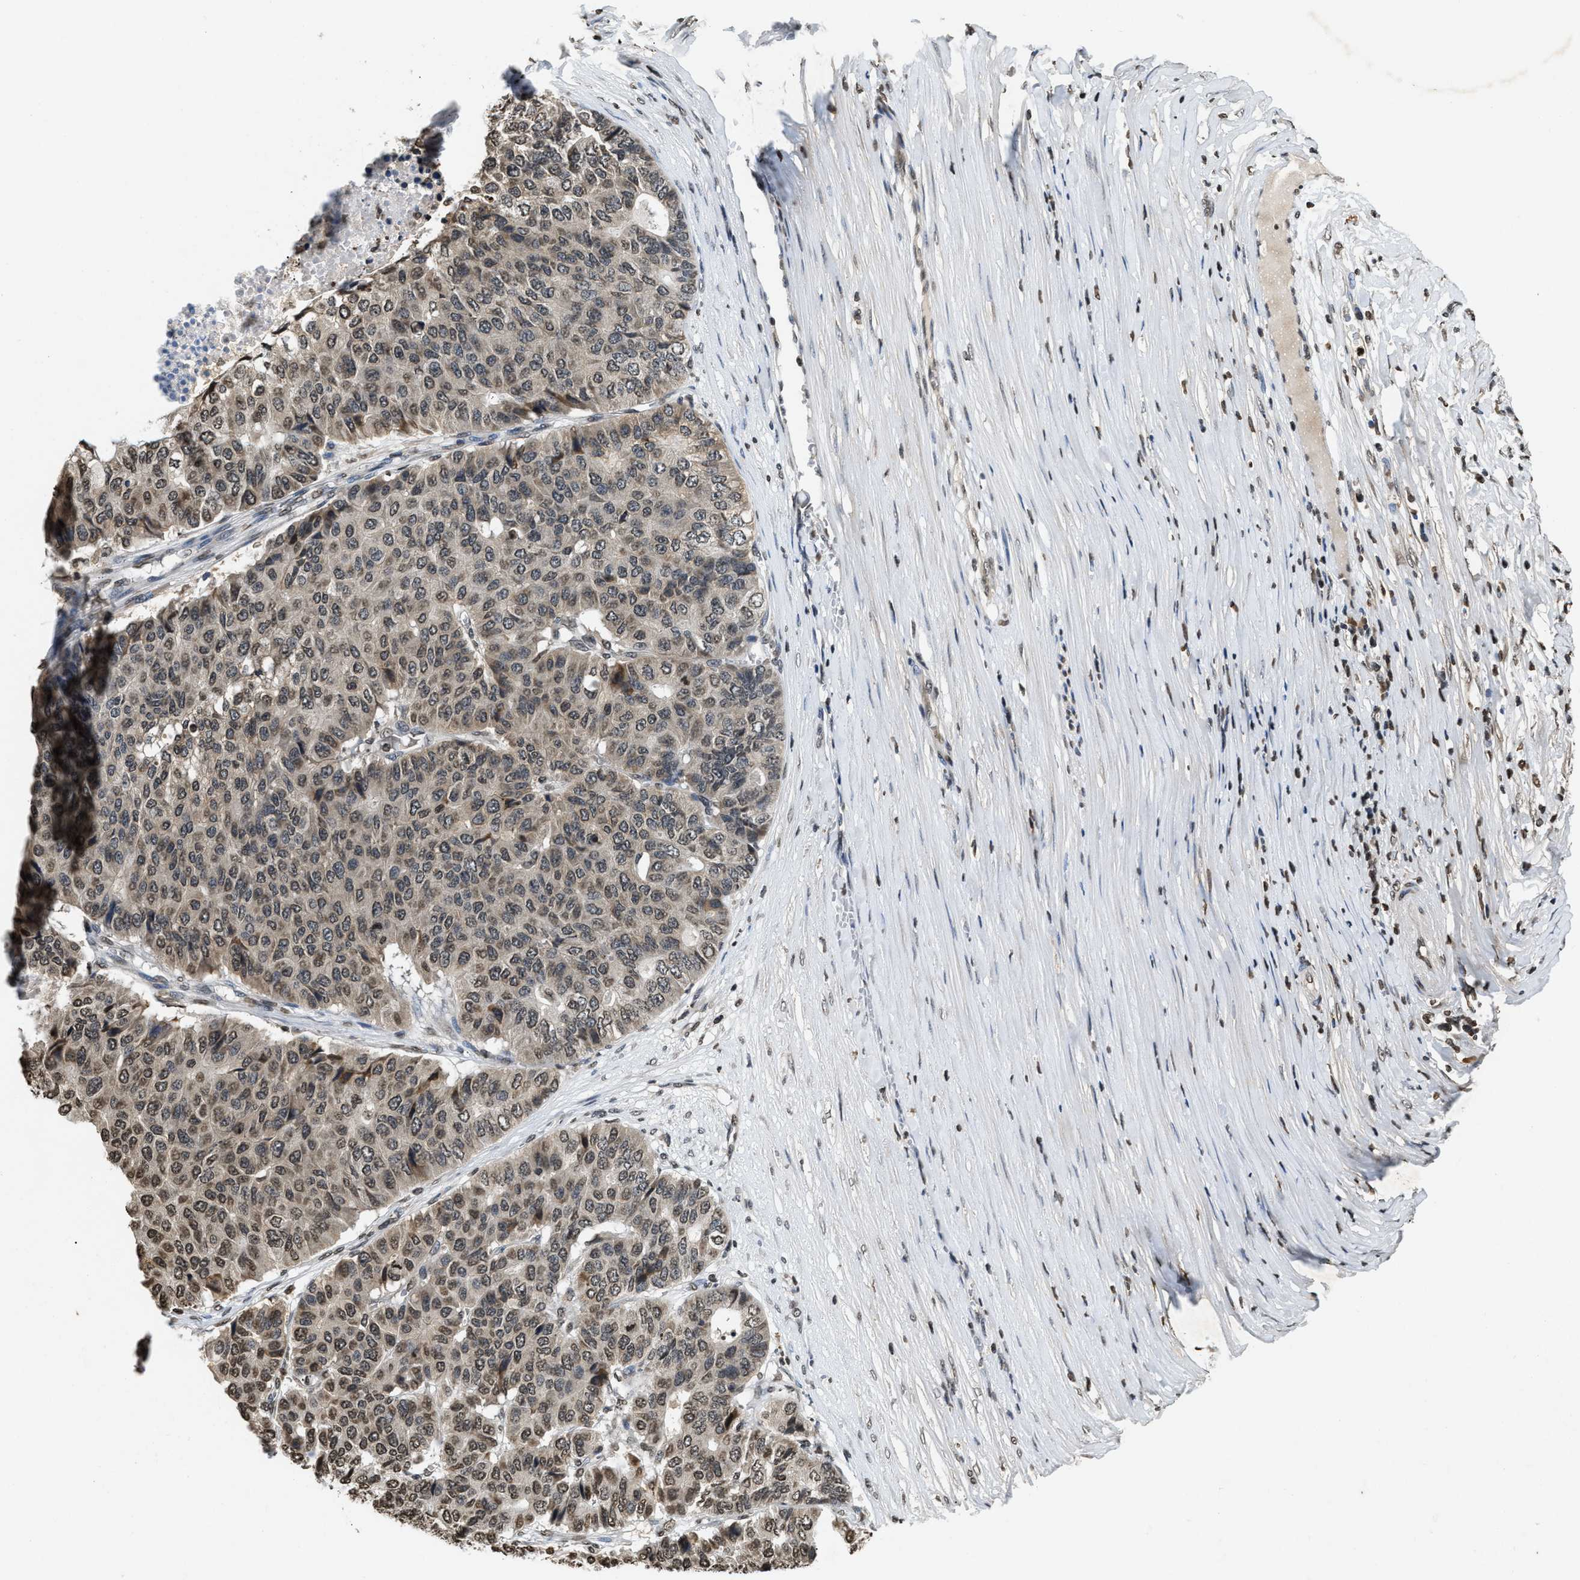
{"staining": {"intensity": "weak", "quantity": ">75%", "location": "cytoplasmic/membranous,nuclear"}, "tissue": "pancreatic cancer", "cell_type": "Tumor cells", "image_type": "cancer", "snomed": [{"axis": "morphology", "description": "Adenocarcinoma, NOS"}, {"axis": "topography", "description": "Pancreas"}], "caption": "IHC image of neoplastic tissue: pancreatic cancer stained using immunohistochemistry displays low levels of weak protein expression localized specifically in the cytoplasmic/membranous and nuclear of tumor cells, appearing as a cytoplasmic/membranous and nuclear brown color.", "gene": "DNASE1L3", "patient": {"sex": "male", "age": 50}}